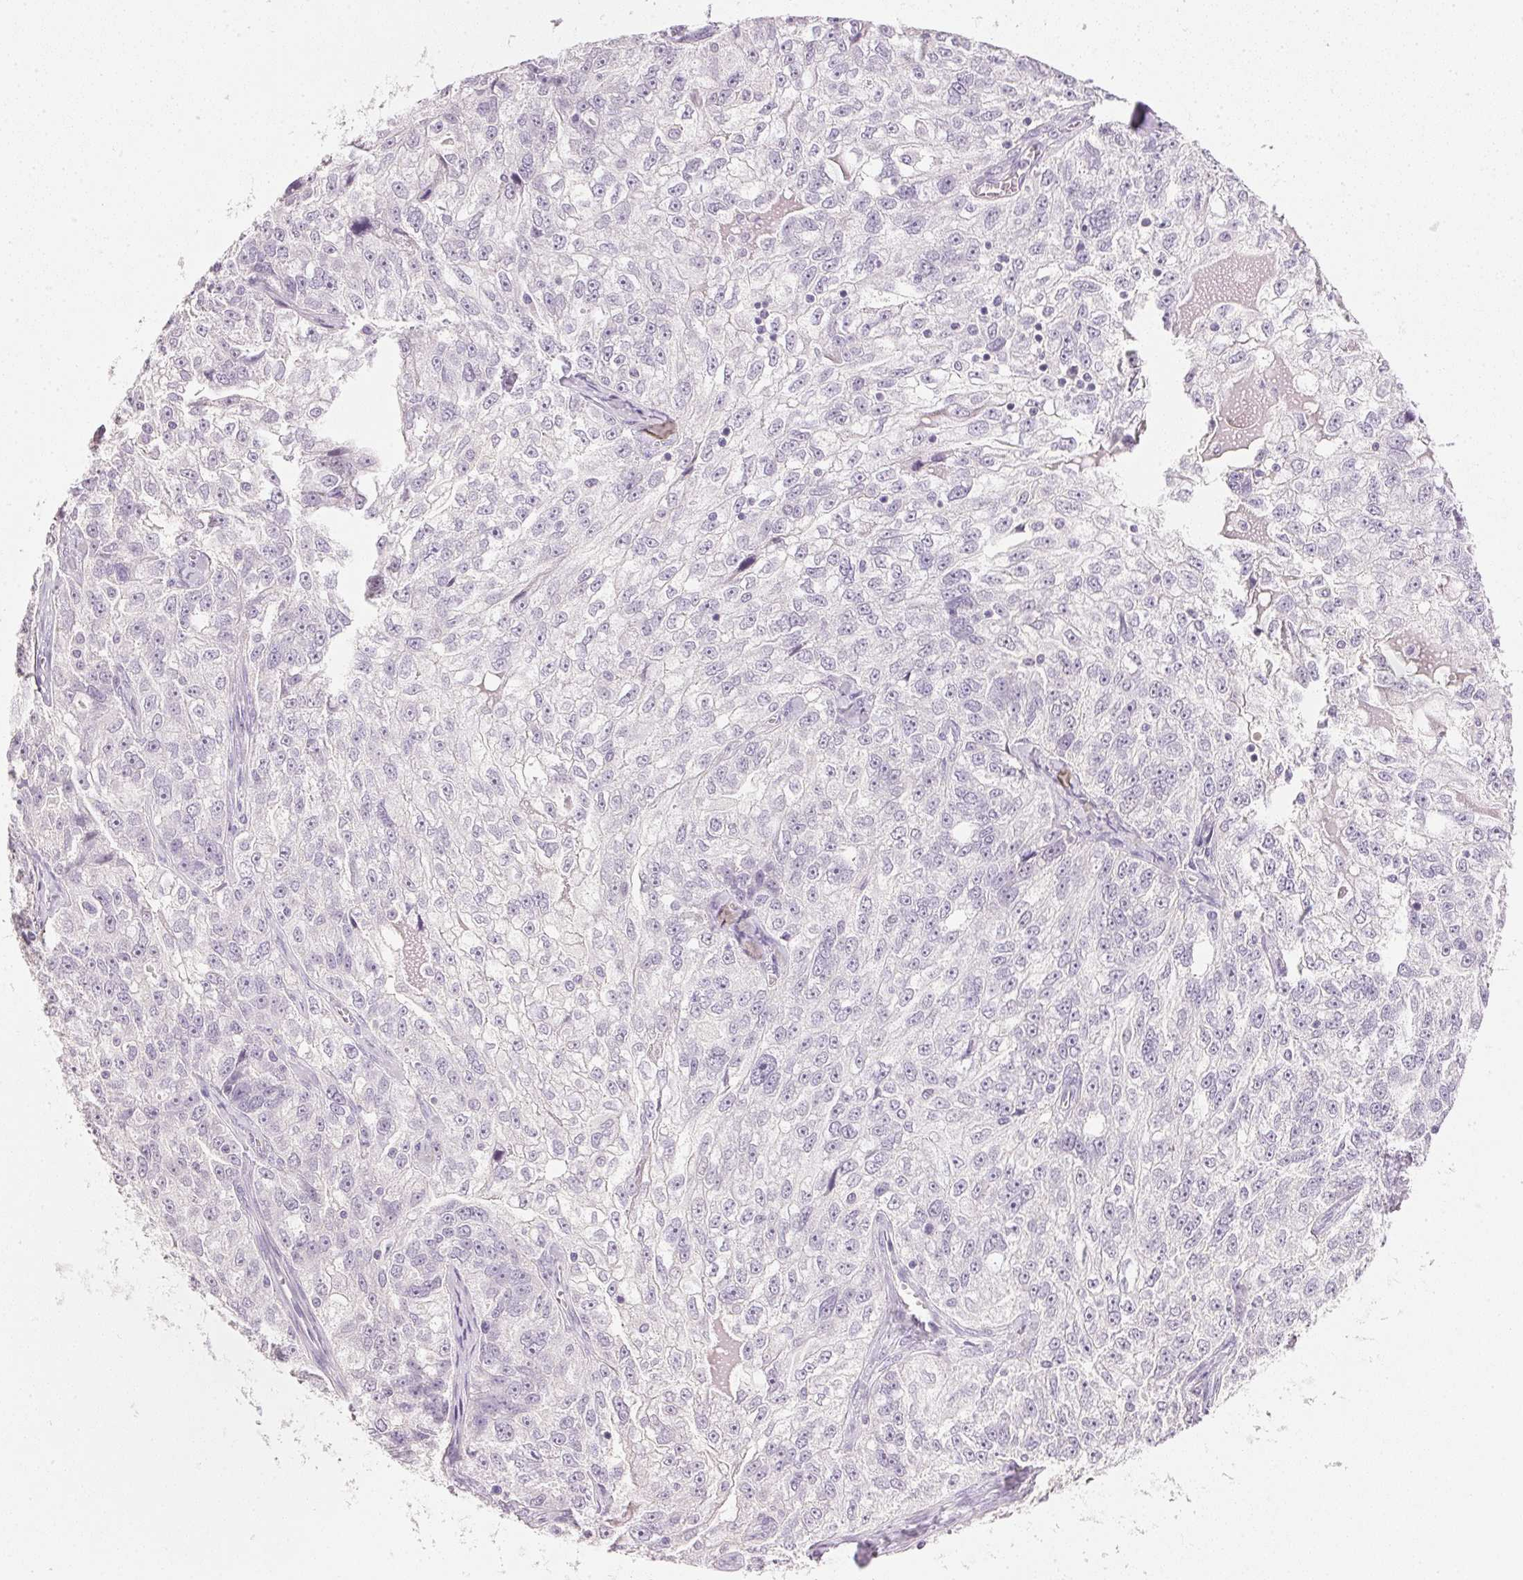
{"staining": {"intensity": "negative", "quantity": "none", "location": "none"}, "tissue": "ovarian cancer", "cell_type": "Tumor cells", "image_type": "cancer", "snomed": [{"axis": "morphology", "description": "Cystadenocarcinoma, serous, NOS"}, {"axis": "topography", "description": "Ovary"}], "caption": "Protein analysis of ovarian cancer (serous cystadenocarcinoma) exhibits no significant staining in tumor cells.", "gene": "IGFBP1", "patient": {"sex": "female", "age": 51}}